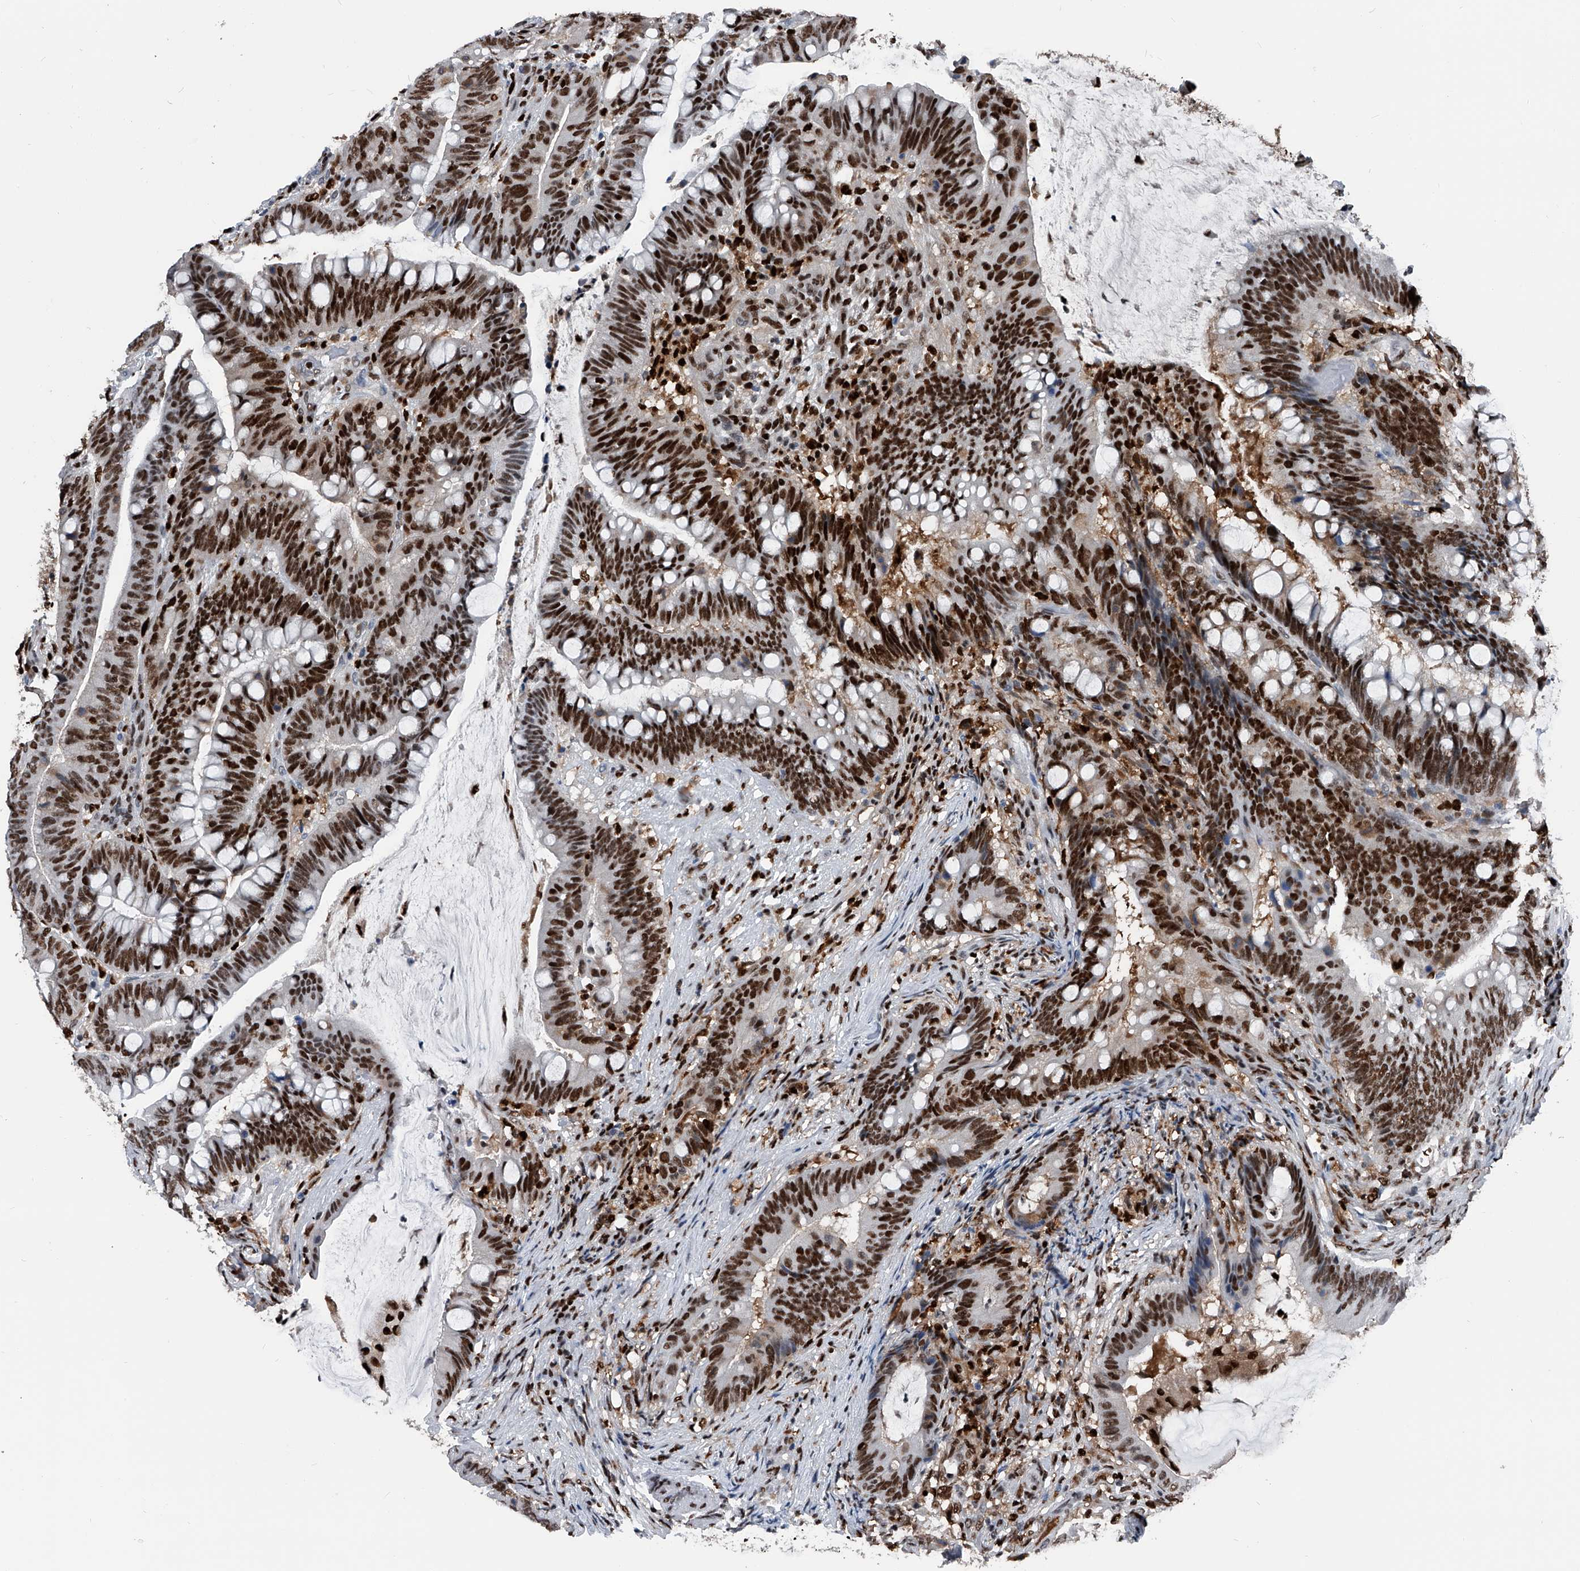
{"staining": {"intensity": "strong", "quantity": ">75%", "location": "nuclear"}, "tissue": "colorectal cancer", "cell_type": "Tumor cells", "image_type": "cancer", "snomed": [{"axis": "morphology", "description": "Adenocarcinoma, NOS"}, {"axis": "topography", "description": "Colon"}], "caption": "High-power microscopy captured an immunohistochemistry image of colorectal cancer (adenocarcinoma), revealing strong nuclear staining in approximately >75% of tumor cells. The protein of interest is stained brown, and the nuclei are stained in blue (DAB IHC with brightfield microscopy, high magnification).", "gene": "FKBP5", "patient": {"sex": "female", "age": 66}}